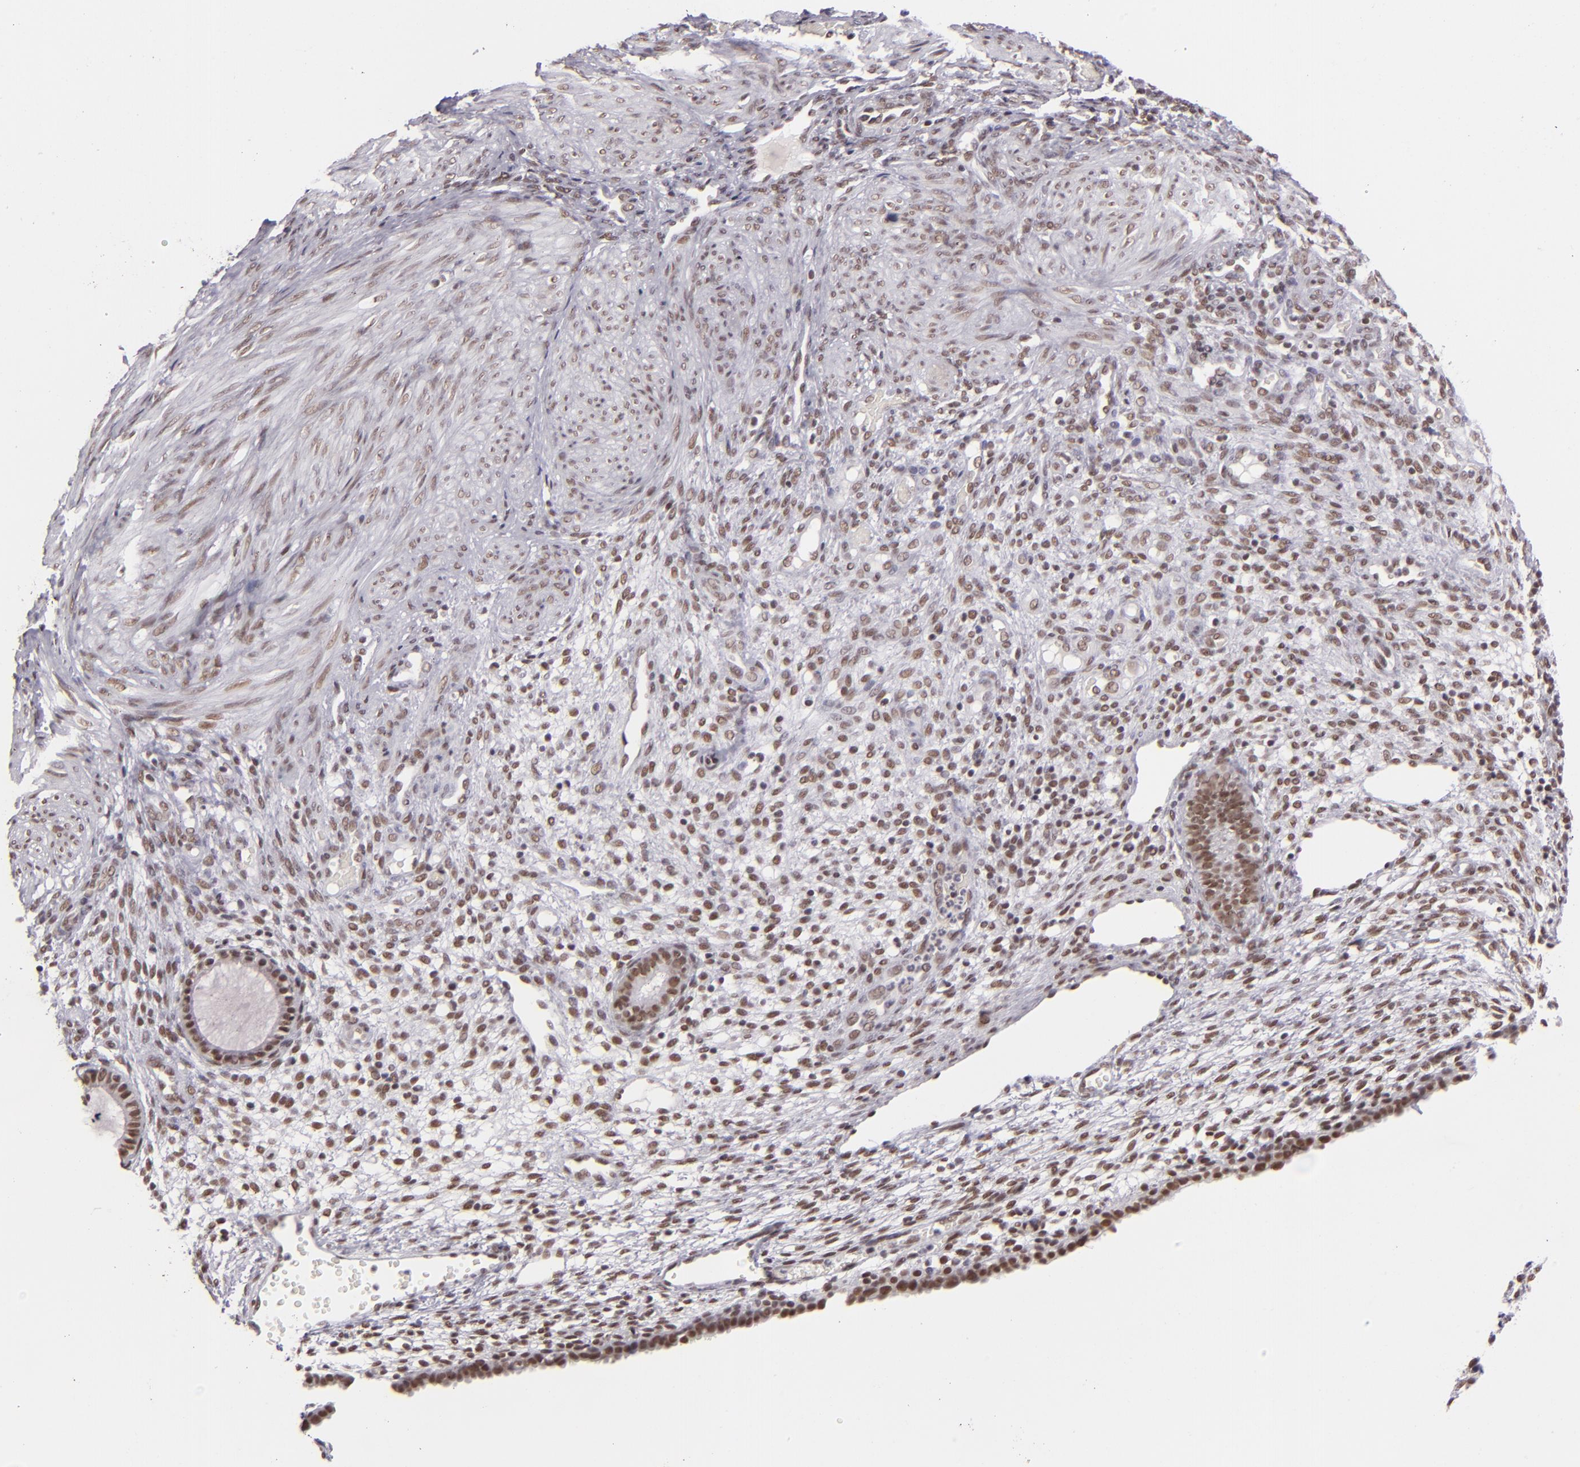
{"staining": {"intensity": "moderate", "quantity": ">75%", "location": "nuclear"}, "tissue": "endometrium", "cell_type": "Cells in endometrial stroma", "image_type": "normal", "snomed": [{"axis": "morphology", "description": "Normal tissue, NOS"}, {"axis": "topography", "description": "Endometrium"}], "caption": "Protein staining exhibits moderate nuclear positivity in approximately >75% of cells in endometrial stroma in benign endometrium.", "gene": "BRD8", "patient": {"sex": "female", "age": 72}}